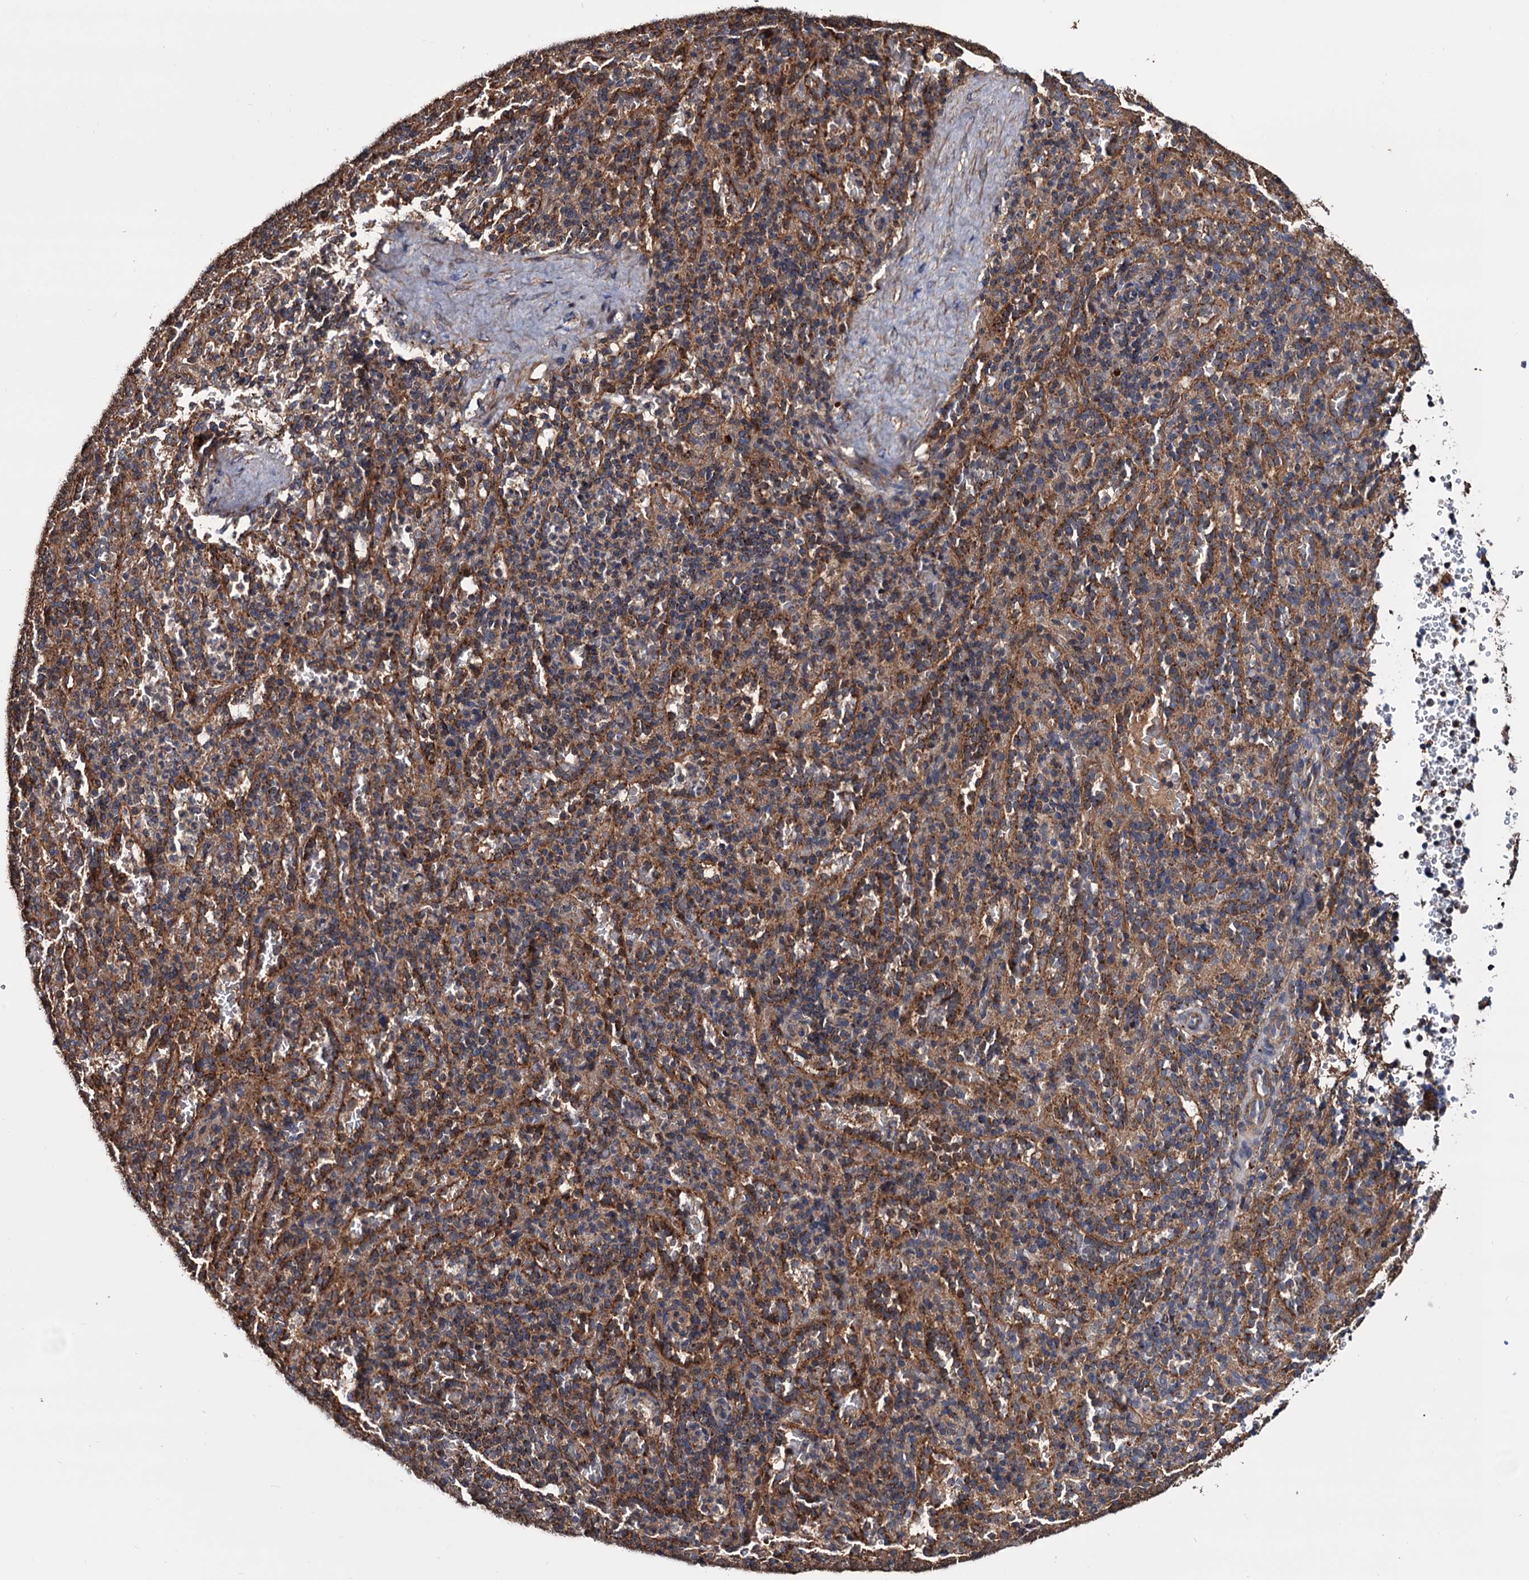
{"staining": {"intensity": "moderate", "quantity": "25%-75%", "location": "cytoplasmic/membranous"}, "tissue": "spleen", "cell_type": "Cells in red pulp", "image_type": "normal", "snomed": [{"axis": "morphology", "description": "Normal tissue, NOS"}, {"axis": "topography", "description": "Spleen"}], "caption": "The immunohistochemical stain labels moderate cytoplasmic/membranous positivity in cells in red pulp of normal spleen.", "gene": "MRPL42", "patient": {"sex": "female", "age": 21}}